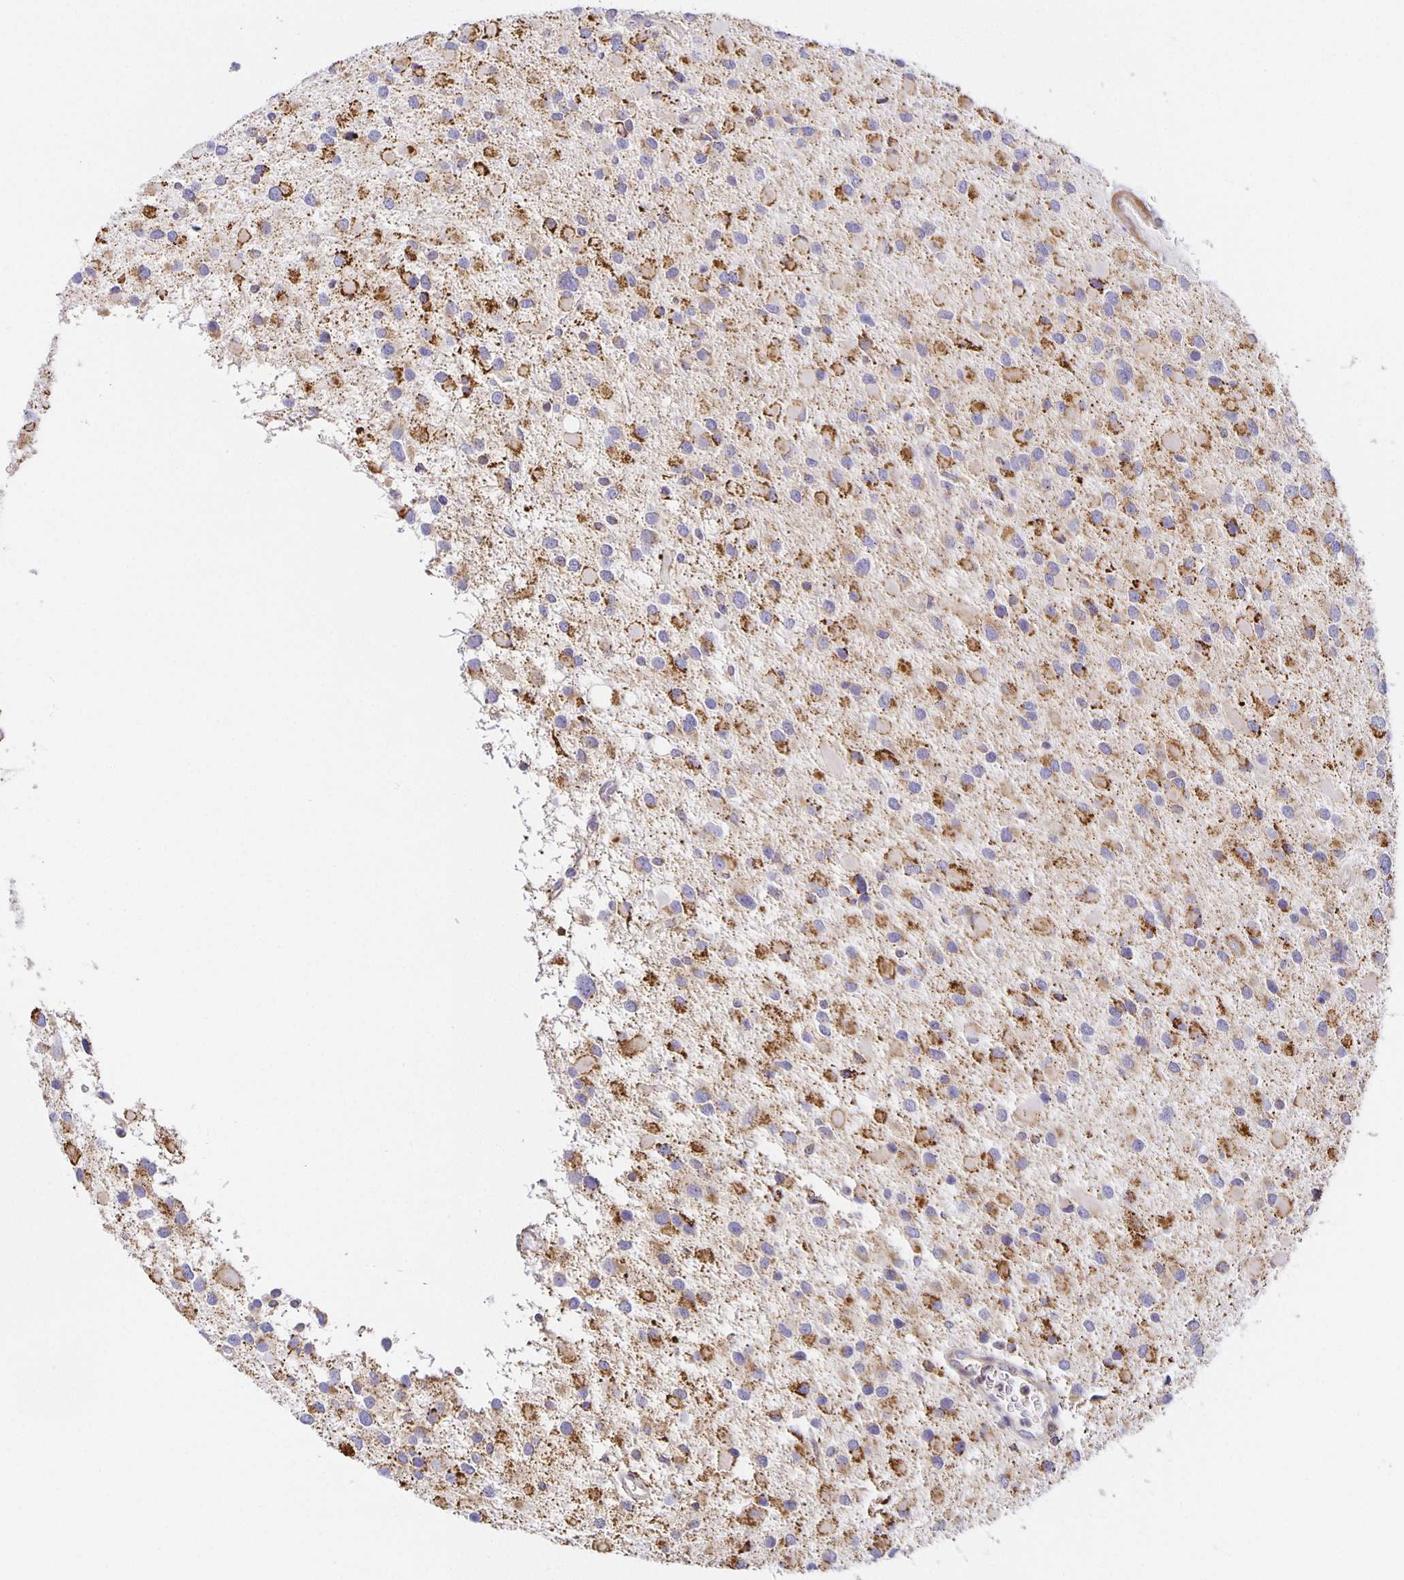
{"staining": {"intensity": "moderate", "quantity": "<25%", "location": "cytoplasmic/membranous"}, "tissue": "glioma", "cell_type": "Tumor cells", "image_type": "cancer", "snomed": [{"axis": "morphology", "description": "Glioma, malignant, Low grade"}, {"axis": "topography", "description": "Brain"}], "caption": "Low-grade glioma (malignant) stained for a protein (brown) displays moderate cytoplasmic/membranous positive expression in about <25% of tumor cells.", "gene": "FLRT3", "patient": {"sex": "female", "age": 32}}